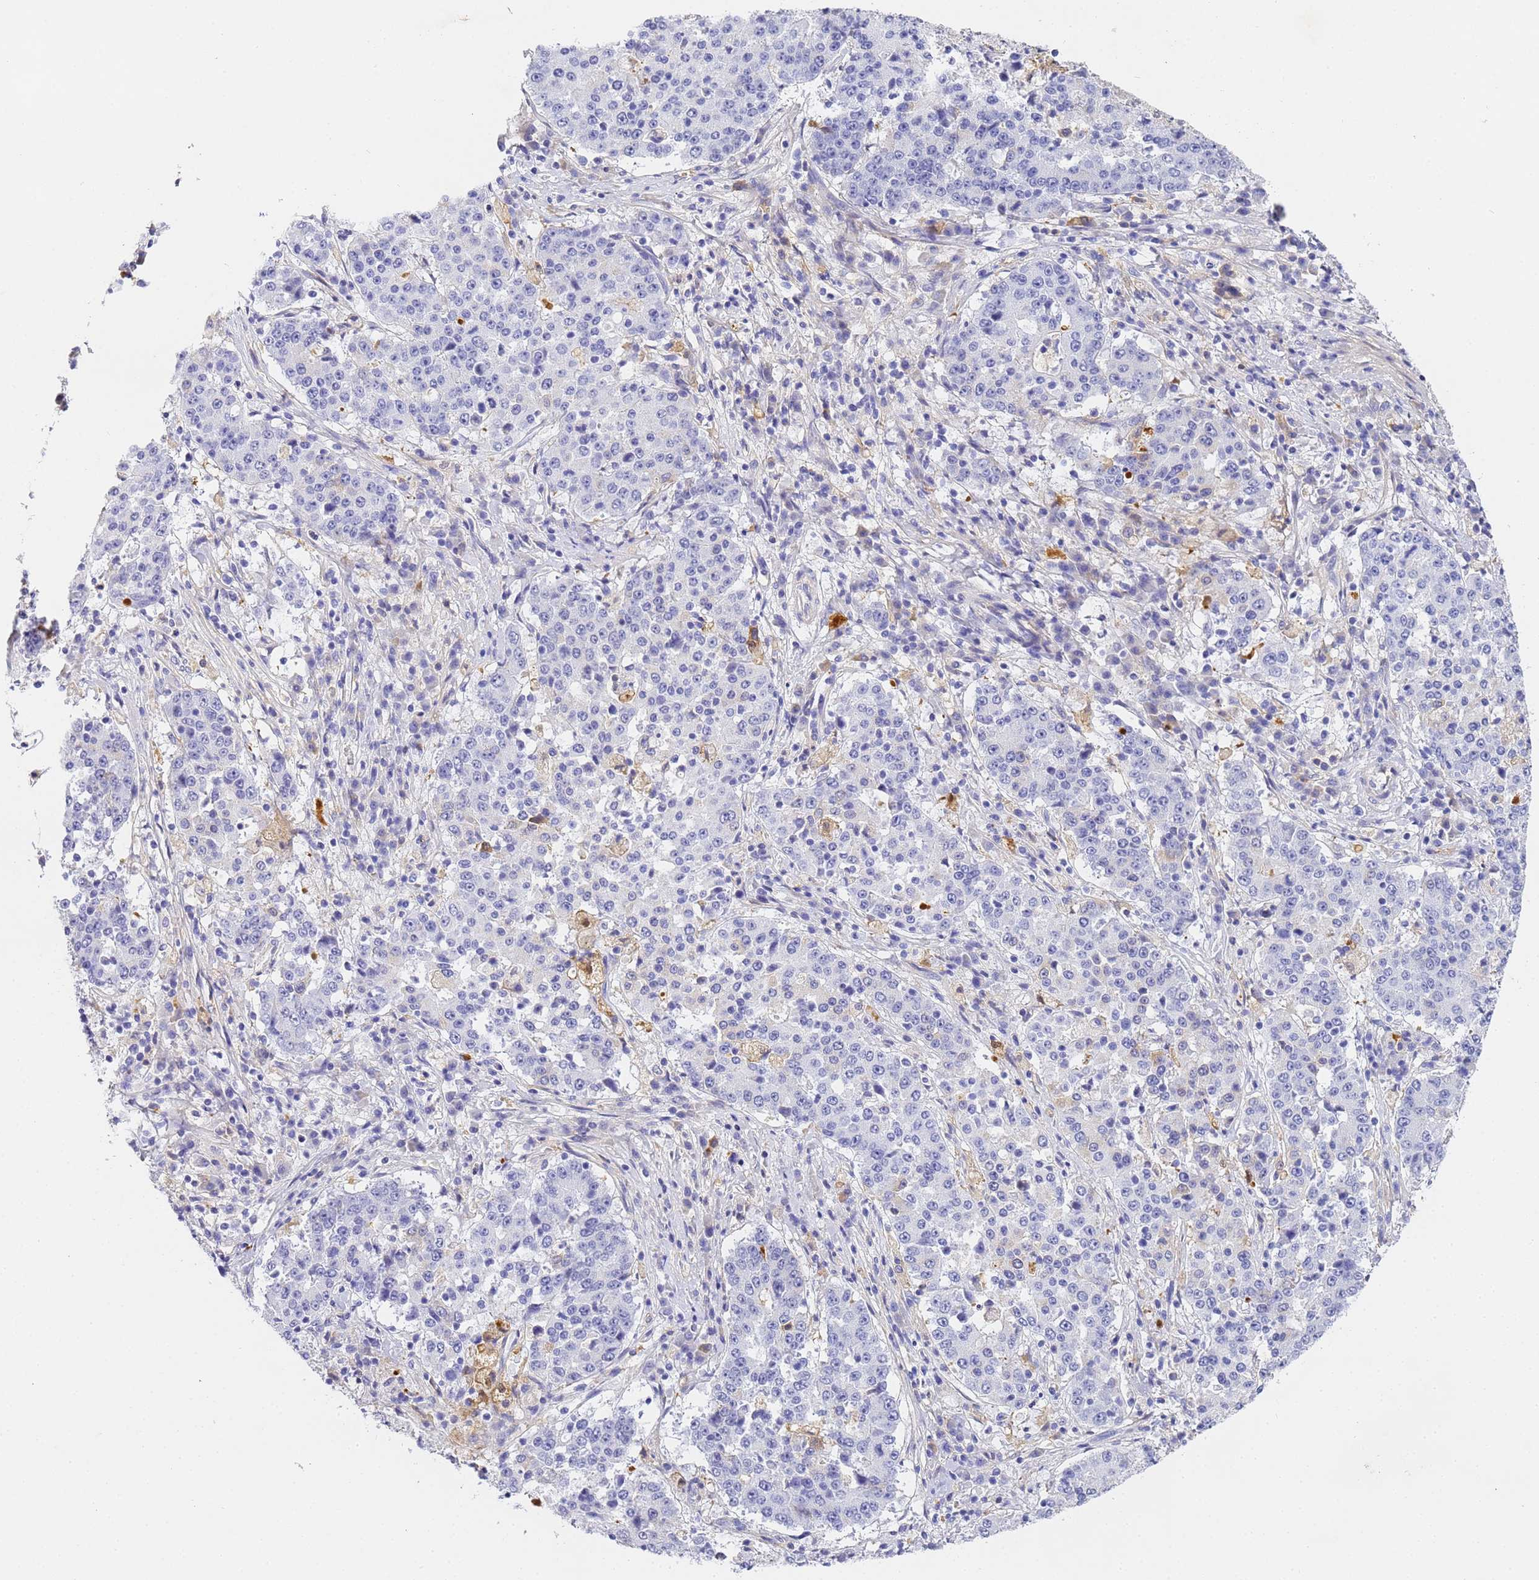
{"staining": {"intensity": "negative", "quantity": "none", "location": "none"}, "tissue": "stomach cancer", "cell_type": "Tumor cells", "image_type": "cancer", "snomed": [{"axis": "morphology", "description": "Adenocarcinoma, NOS"}, {"axis": "topography", "description": "Stomach"}], "caption": "Immunohistochemistry (IHC) of human adenocarcinoma (stomach) reveals no staining in tumor cells.", "gene": "CFHR2", "patient": {"sex": "male", "age": 59}}